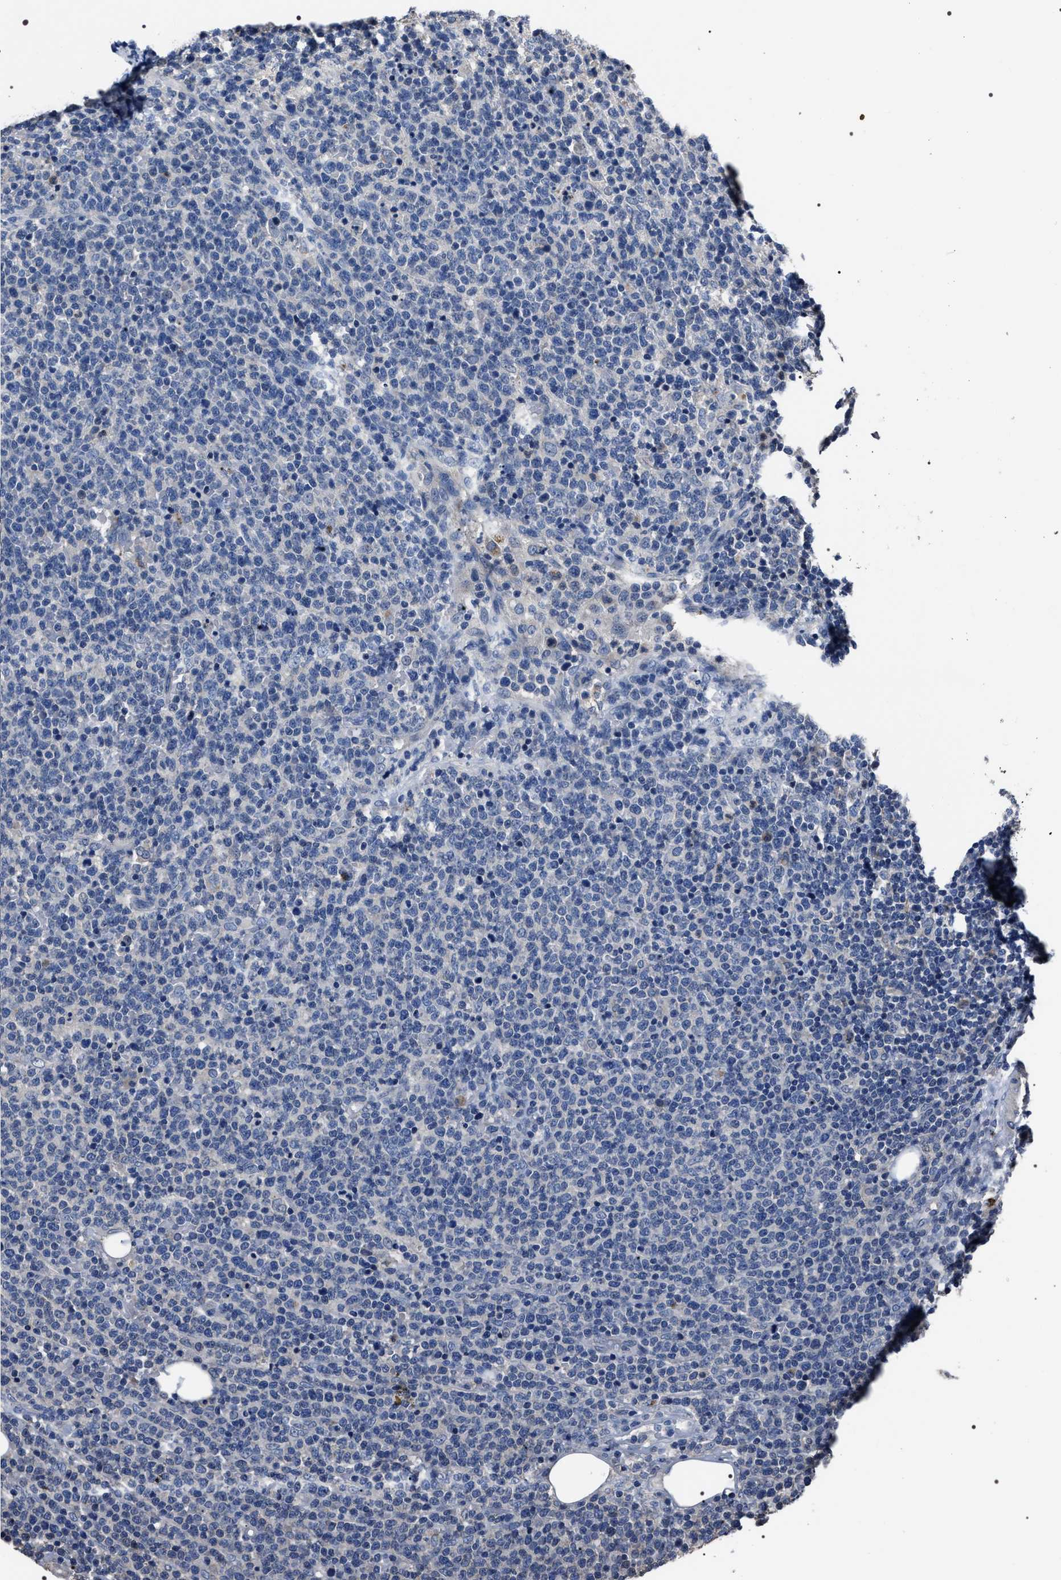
{"staining": {"intensity": "negative", "quantity": "none", "location": "none"}, "tissue": "lymphoma", "cell_type": "Tumor cells", "image_type": "cancer", "snomed": [{"axis": "morphology", "description": "Malignant lymphoma, non-Hodgkin's type, High grade"}, {"axis": "topography", "description": "Lymph node"}], "caption": "This is an IHC image of human lymphoma. There is no positivity in tumor cells.", "gene": "TRIM54", "patient": {"sex": "male", "age": 61}}